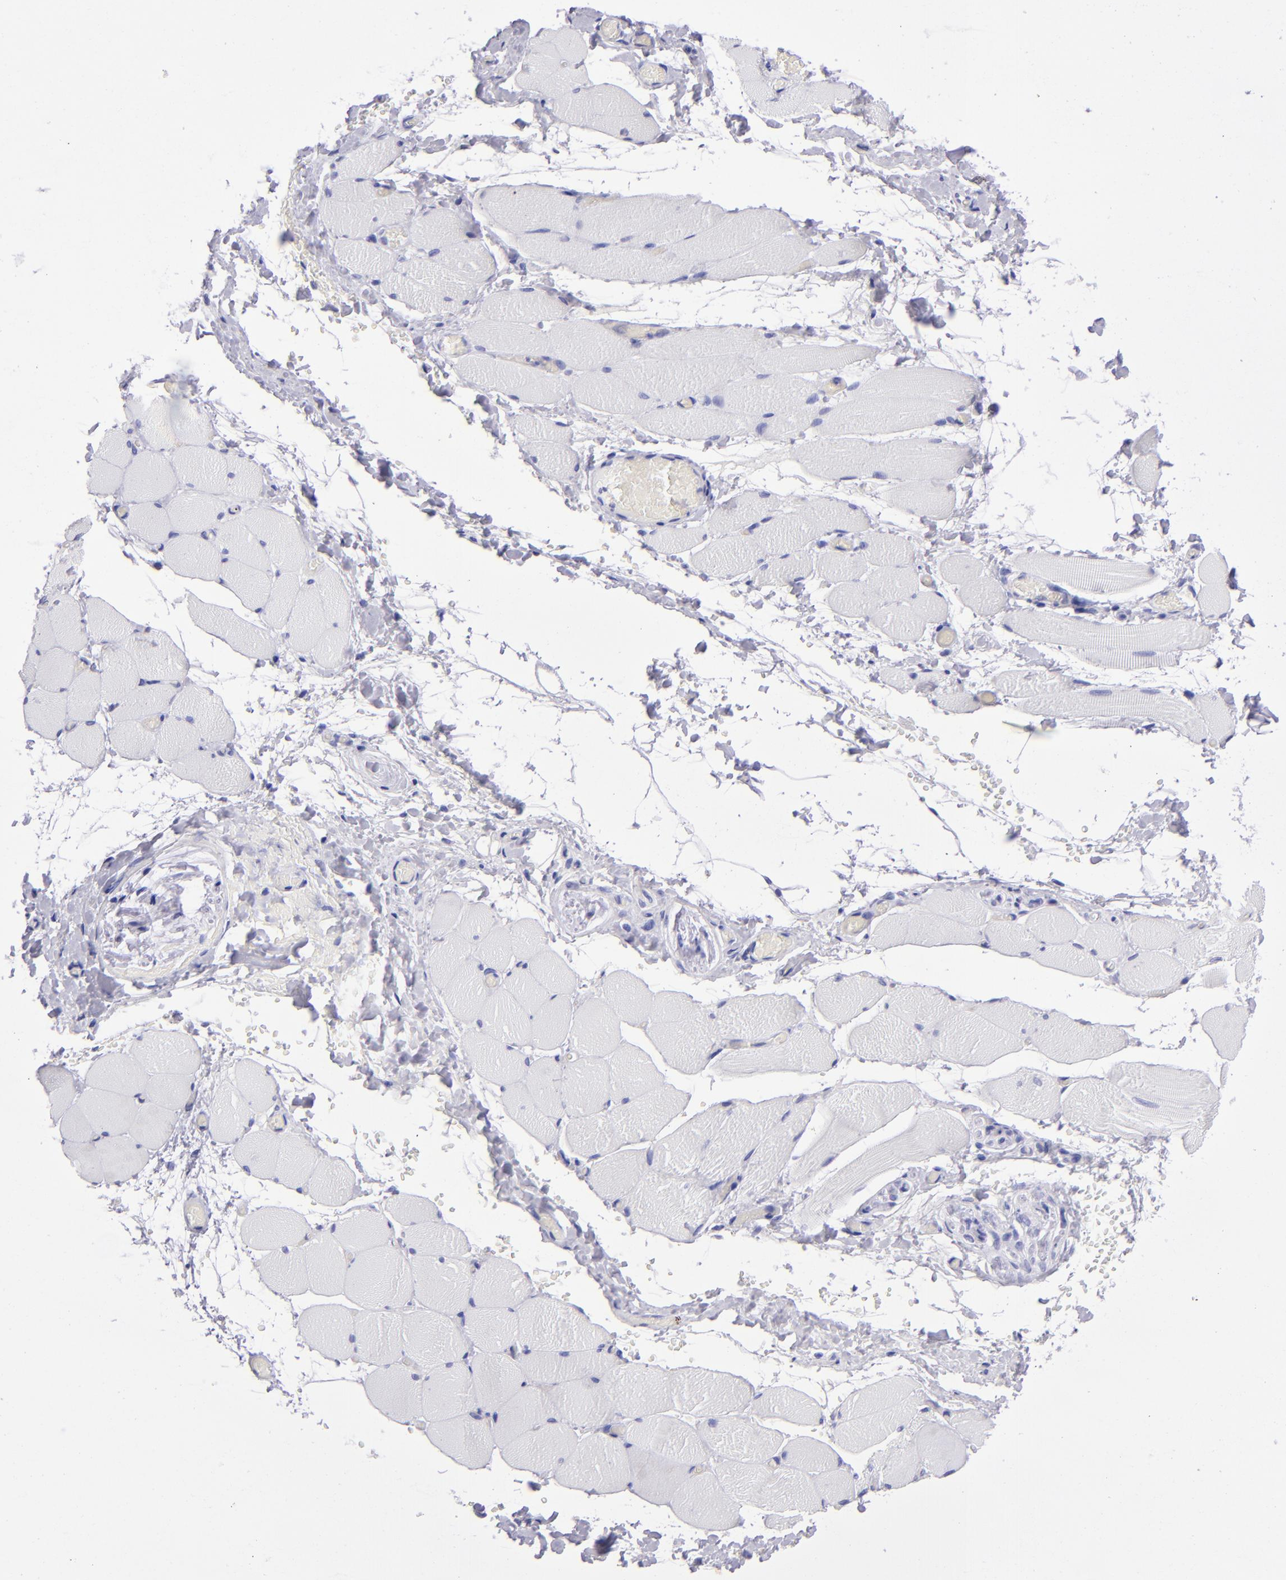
{"staining": {"intensity": "negative", "quantity": "none", "location": "none"}, "tissue": "skeletal muscle", "cell_type": "Myocytes", "image_type": "normal", "snomed": [{"axis": "morphology", "description": "Normal tissue, NOS"}, {"axis": "topography", "description": "Skeletal muscle"}, {"axis": "topography", "description": "Soft tissue"}], "caption": "High power microscopy micrograph of an immunohistochemistry micrograph of normal skeletal muscle, revealing no significant staining in myocytes.", "gene": "TYRP1", "patient": {"sex": "female", "age": 58}}